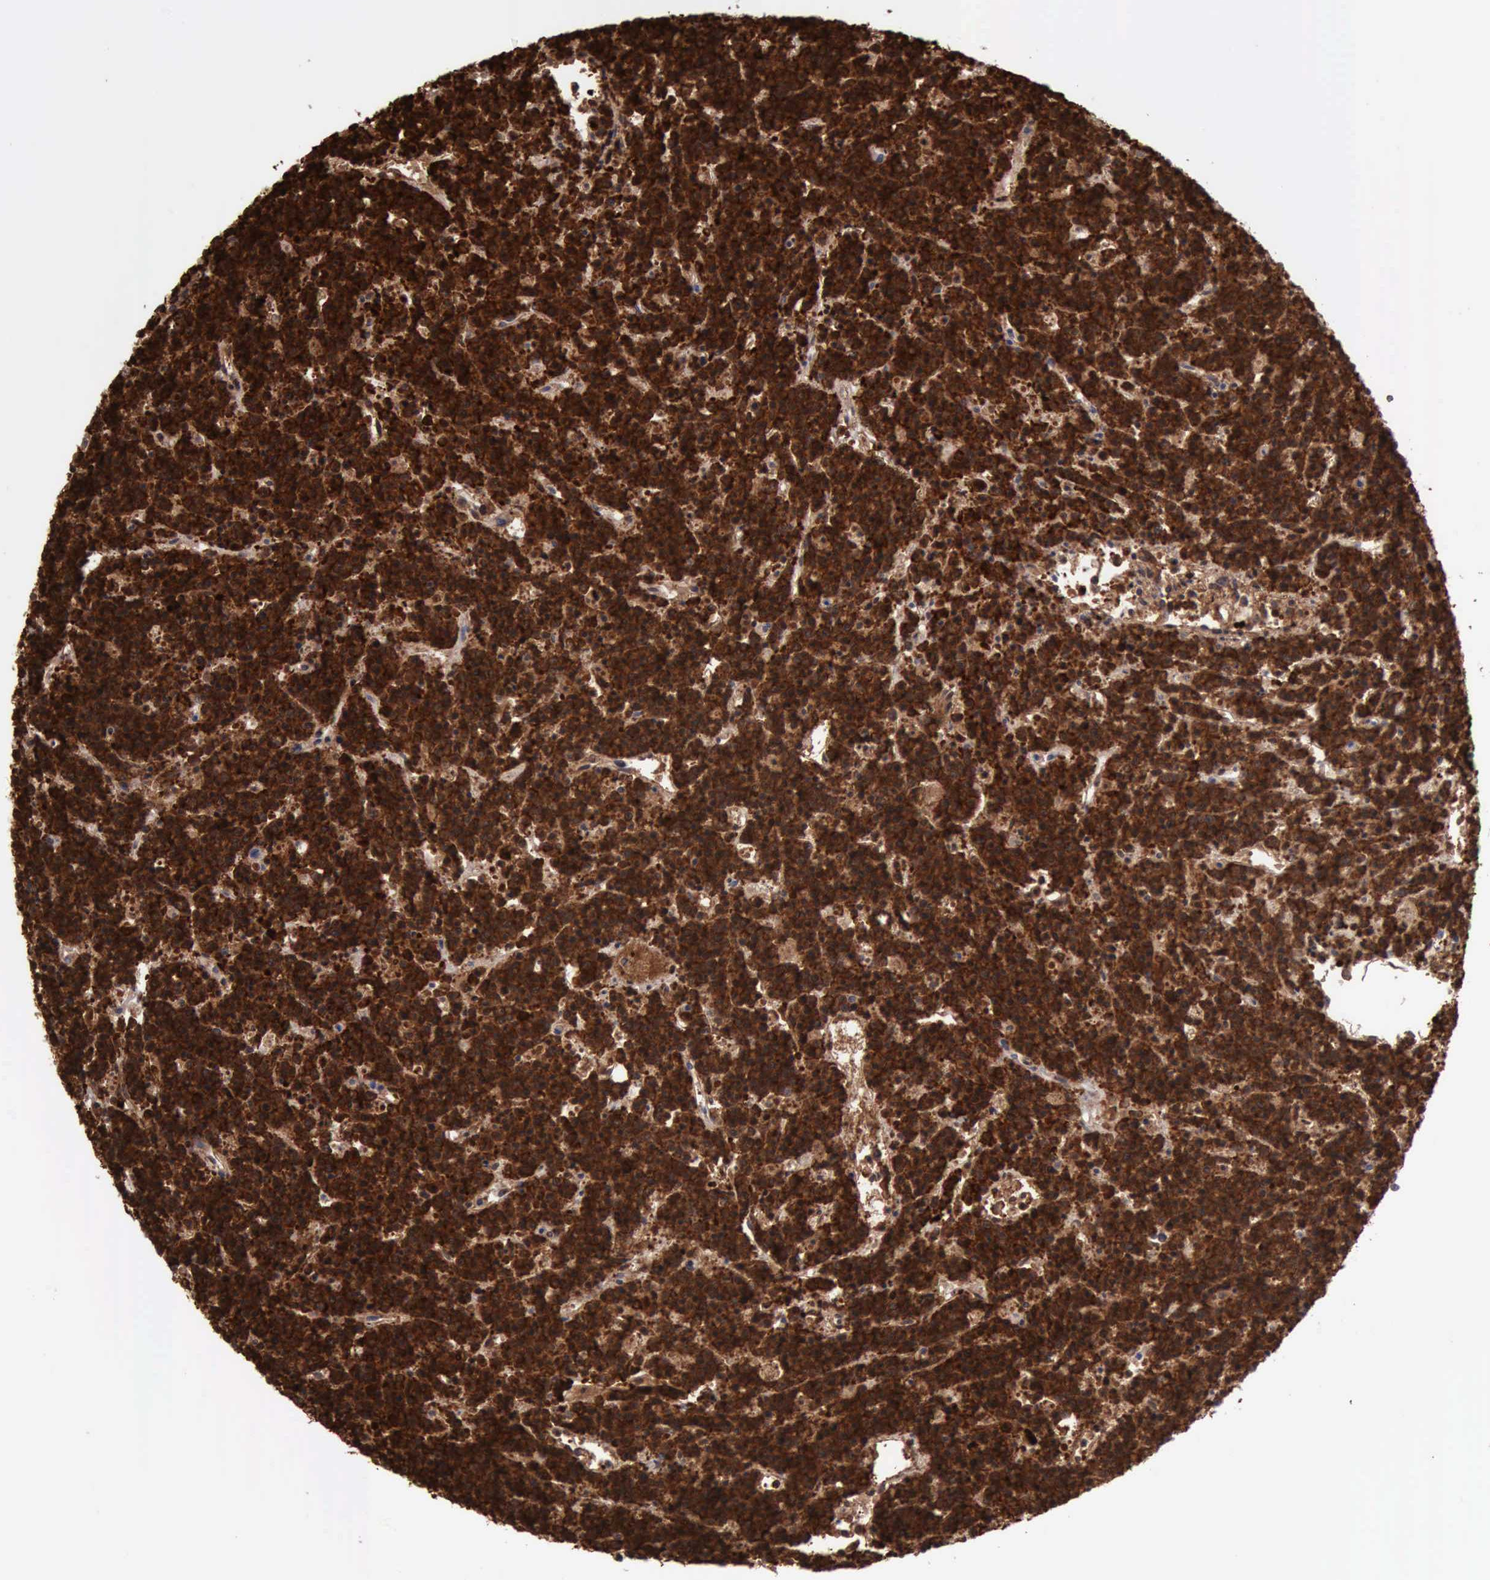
{"staining": {"intensity": "strong", "quantity": ">75%", "location": "cytoplasmic/membranous,nuclear"}, "tissue": "lymphoma", "cell_type": "Tumor cells", "image_type": "cancer", "snomed": [{"axis": "morphology", "description": "Malignant lymphoma, non-Hodgkin's type, High grade"}, {"axis": "topography", "description": "Ovary"}], "caption": "Malignant lymphoma, non-Hodgkin's type (high-grade) stained for a protein (brown) shows strong cytoplasmic/membranous and nuclear positive expression in approximately >75% of tumor cells.", "gene": "PDCD4", "patient": {"sex": "female", "age": 56}}